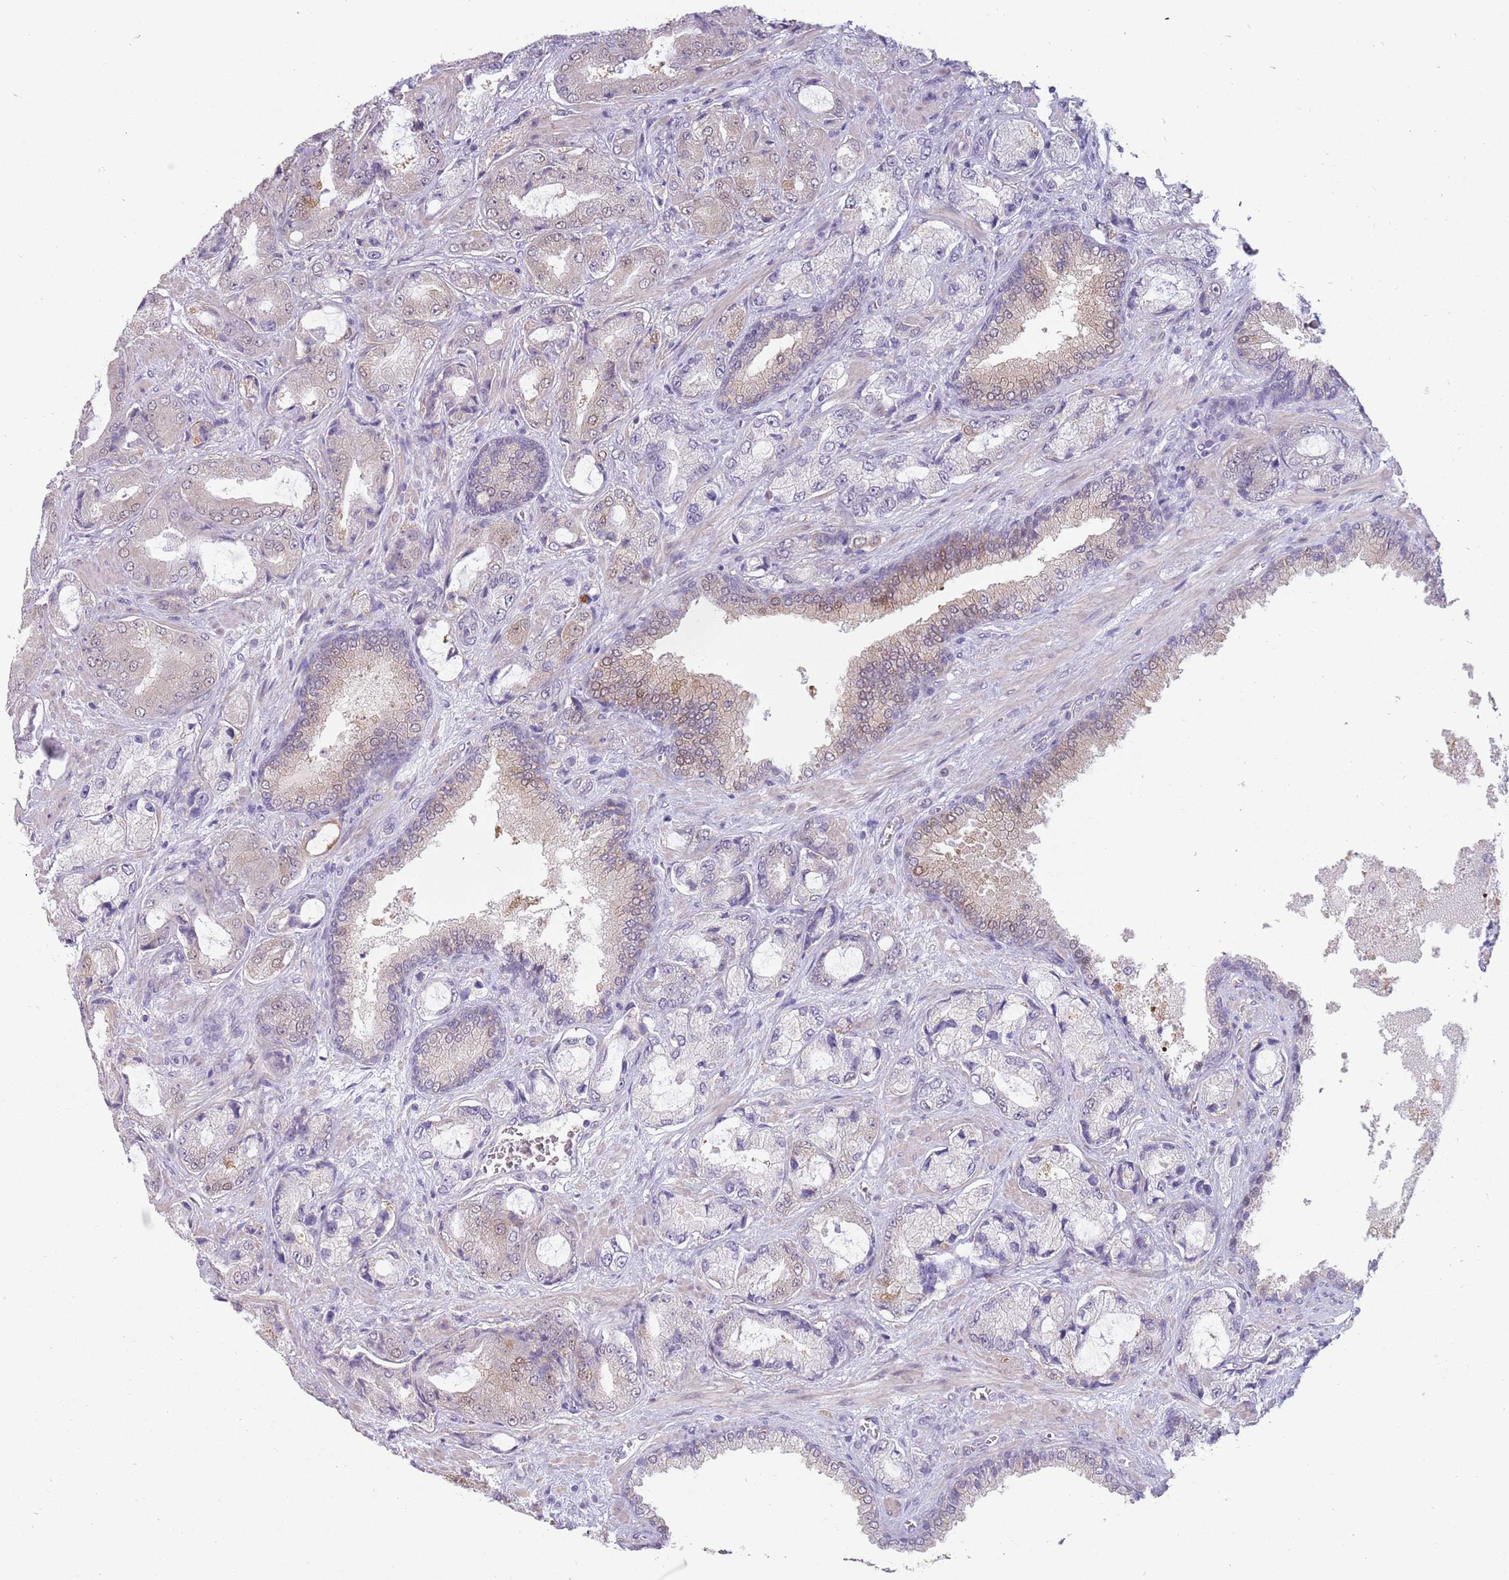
{"staining": {"intensity": "weak", "quantity": "<25%", "location": "cytoplasmic/membranous,nuclear"}, "tissue": "prostate cancer", "cell_type": "Tumor cells", "image_type": "cancer", "snomed": [{"axis": "morphology", "description": "Adenocarcinoma, High grade"}, {"axis": "topography", "description": "Prostate"}], "caption": "Immunohistochemical staining of human prostate cancer exhibits no significant positivity in tumor cells.", "gene": "ZNF574", "patient": {"sex": "male", "age": 68}}